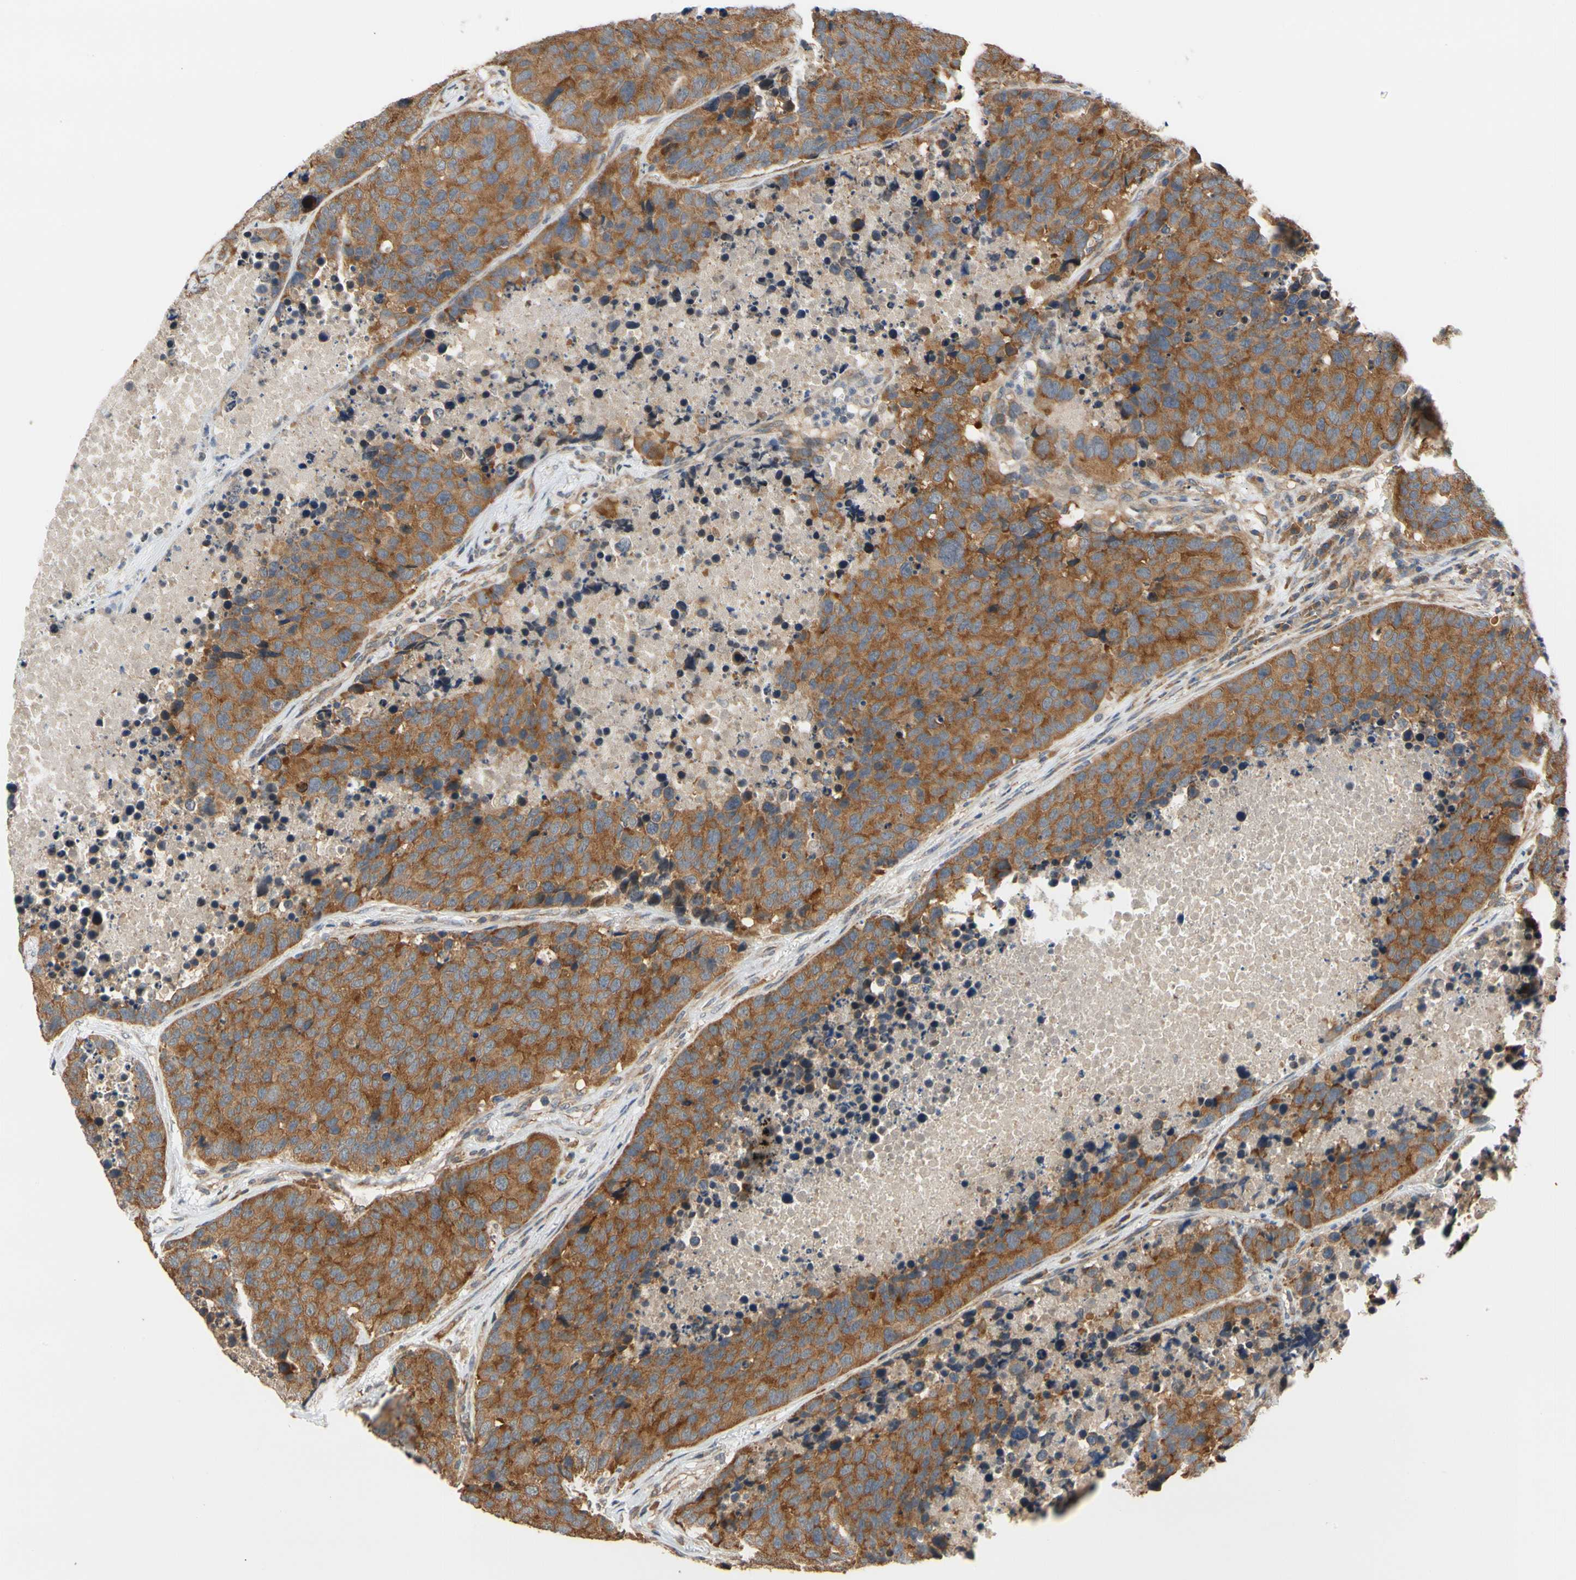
{"staining": {"intensity": "moderate", "quantity": ">75%", "location": "cytoplasmic/membranous"}, "tissue": "carcinoid", "cell_type": "Tumor cells", "image_type": "cancer", "snomed": [{"axis": "morphology", "description": "Carcinoid, malignant, NOS"}, {"axis": "topography", "description": "Lung"}], "caption": "Protein expression analysis of human carcinoid reveals moderate cytoplasmic/membranous staining in approximately >75% of tumor cells. The staining was performed using DAB (3,3'-diaminobenzidine), with brown indicating positive protein expression. Nuclei are stained blue with hematoxylin.", "gene": "ANKHD1", "patient": {"sex": "male", "age": 60}}